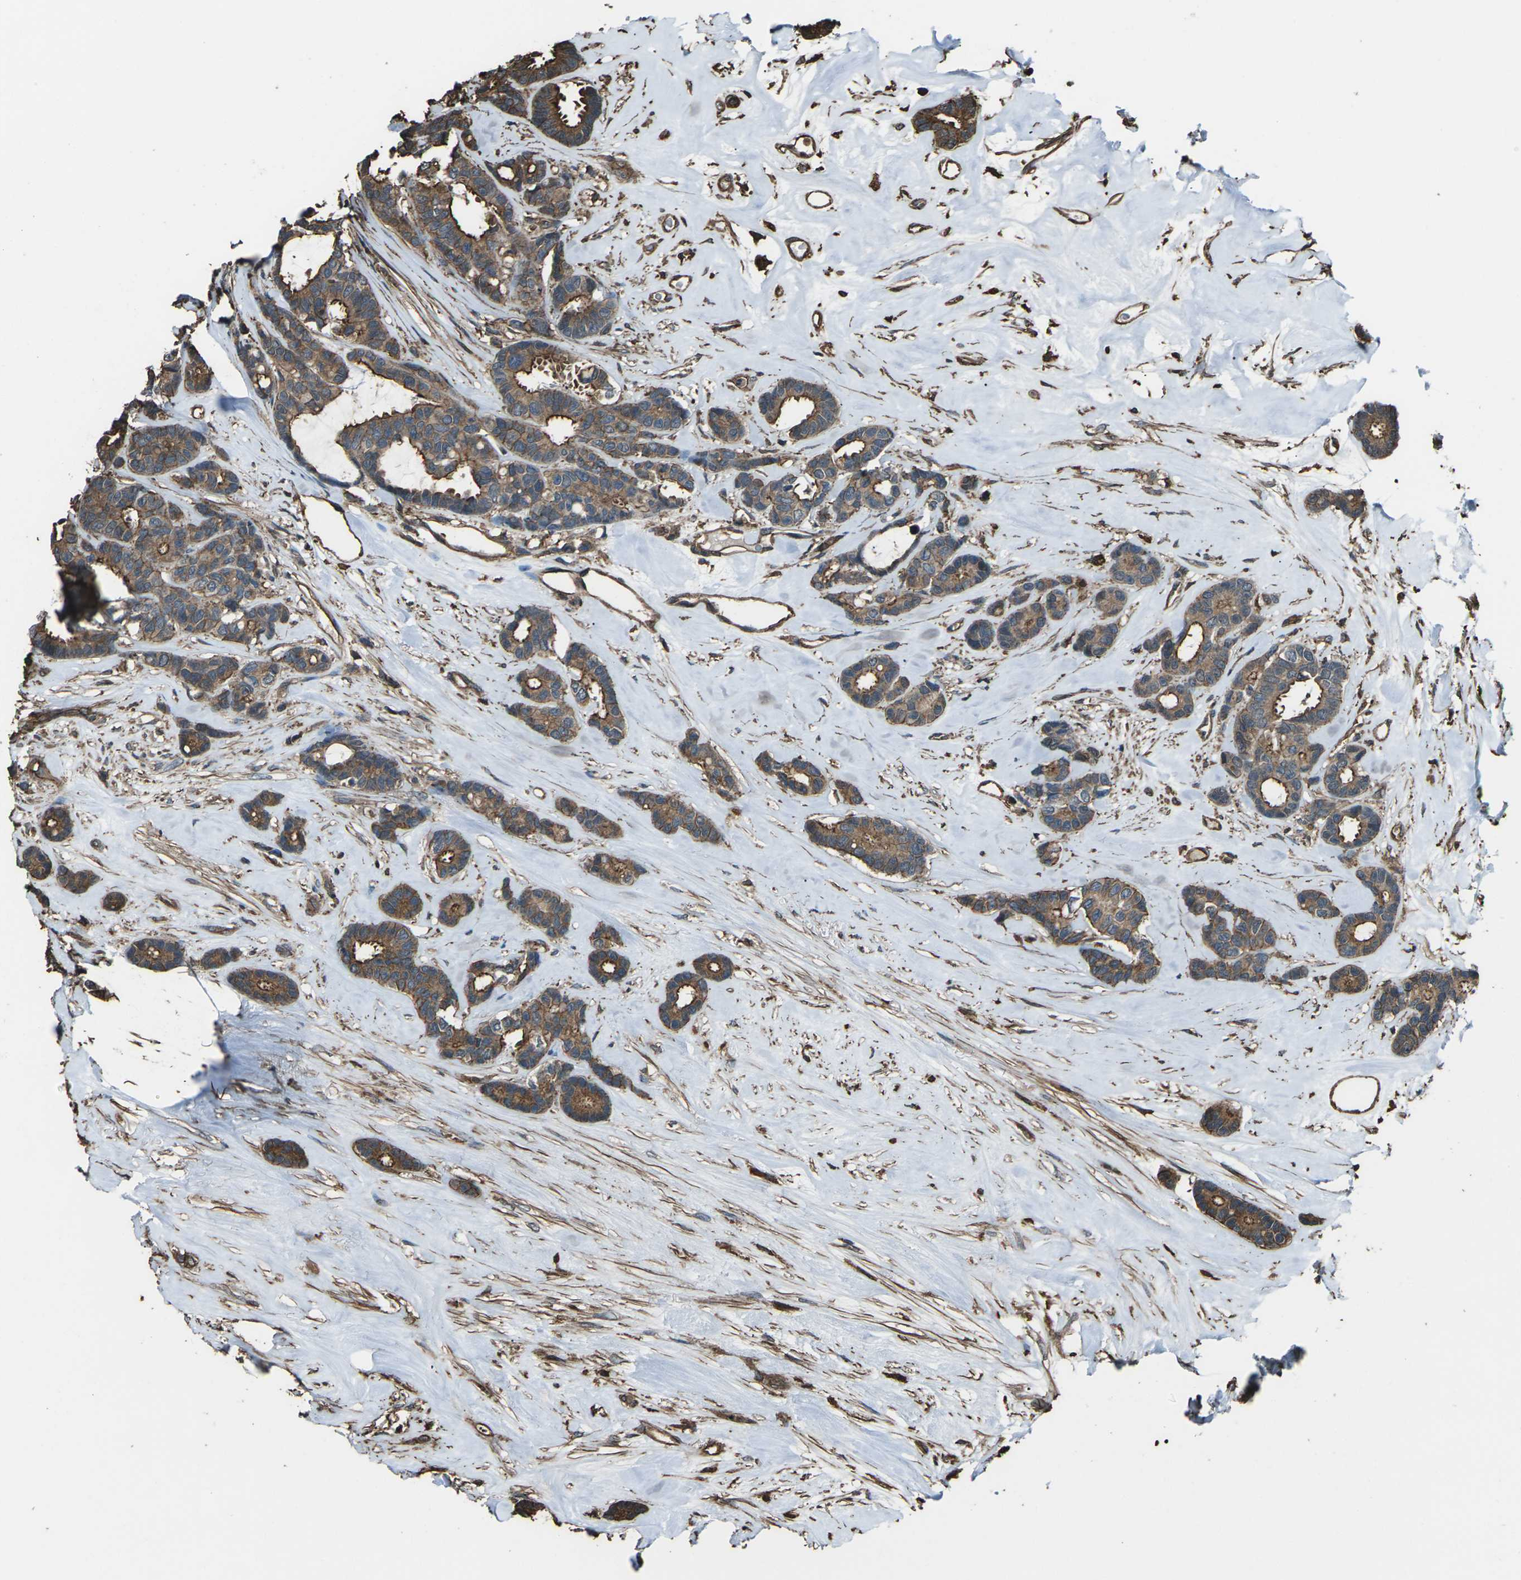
{"staining": {"intensity": "moderate", "quantity": ">75%", "location": "cytoplasmic/membranous"}, "tissue": "breast cancer", "cell_type": "Tumor cells", "image_type": "cancer", "snomed": [{"axis": "morphology", "description": "Duct carcinoma"}, {"axis": "topography", "description": "Breast"}], "caption": "Tumor cells display medium levels of moderate cytoplasmic/membranous positivity in approximately >75% of cells in invasive ductal carcinoma (breast). (Brightfield microscopy of DAB IHC at high magnification).", "gene": "DHPS", "patient": {"sex": "female", "age": 87}}